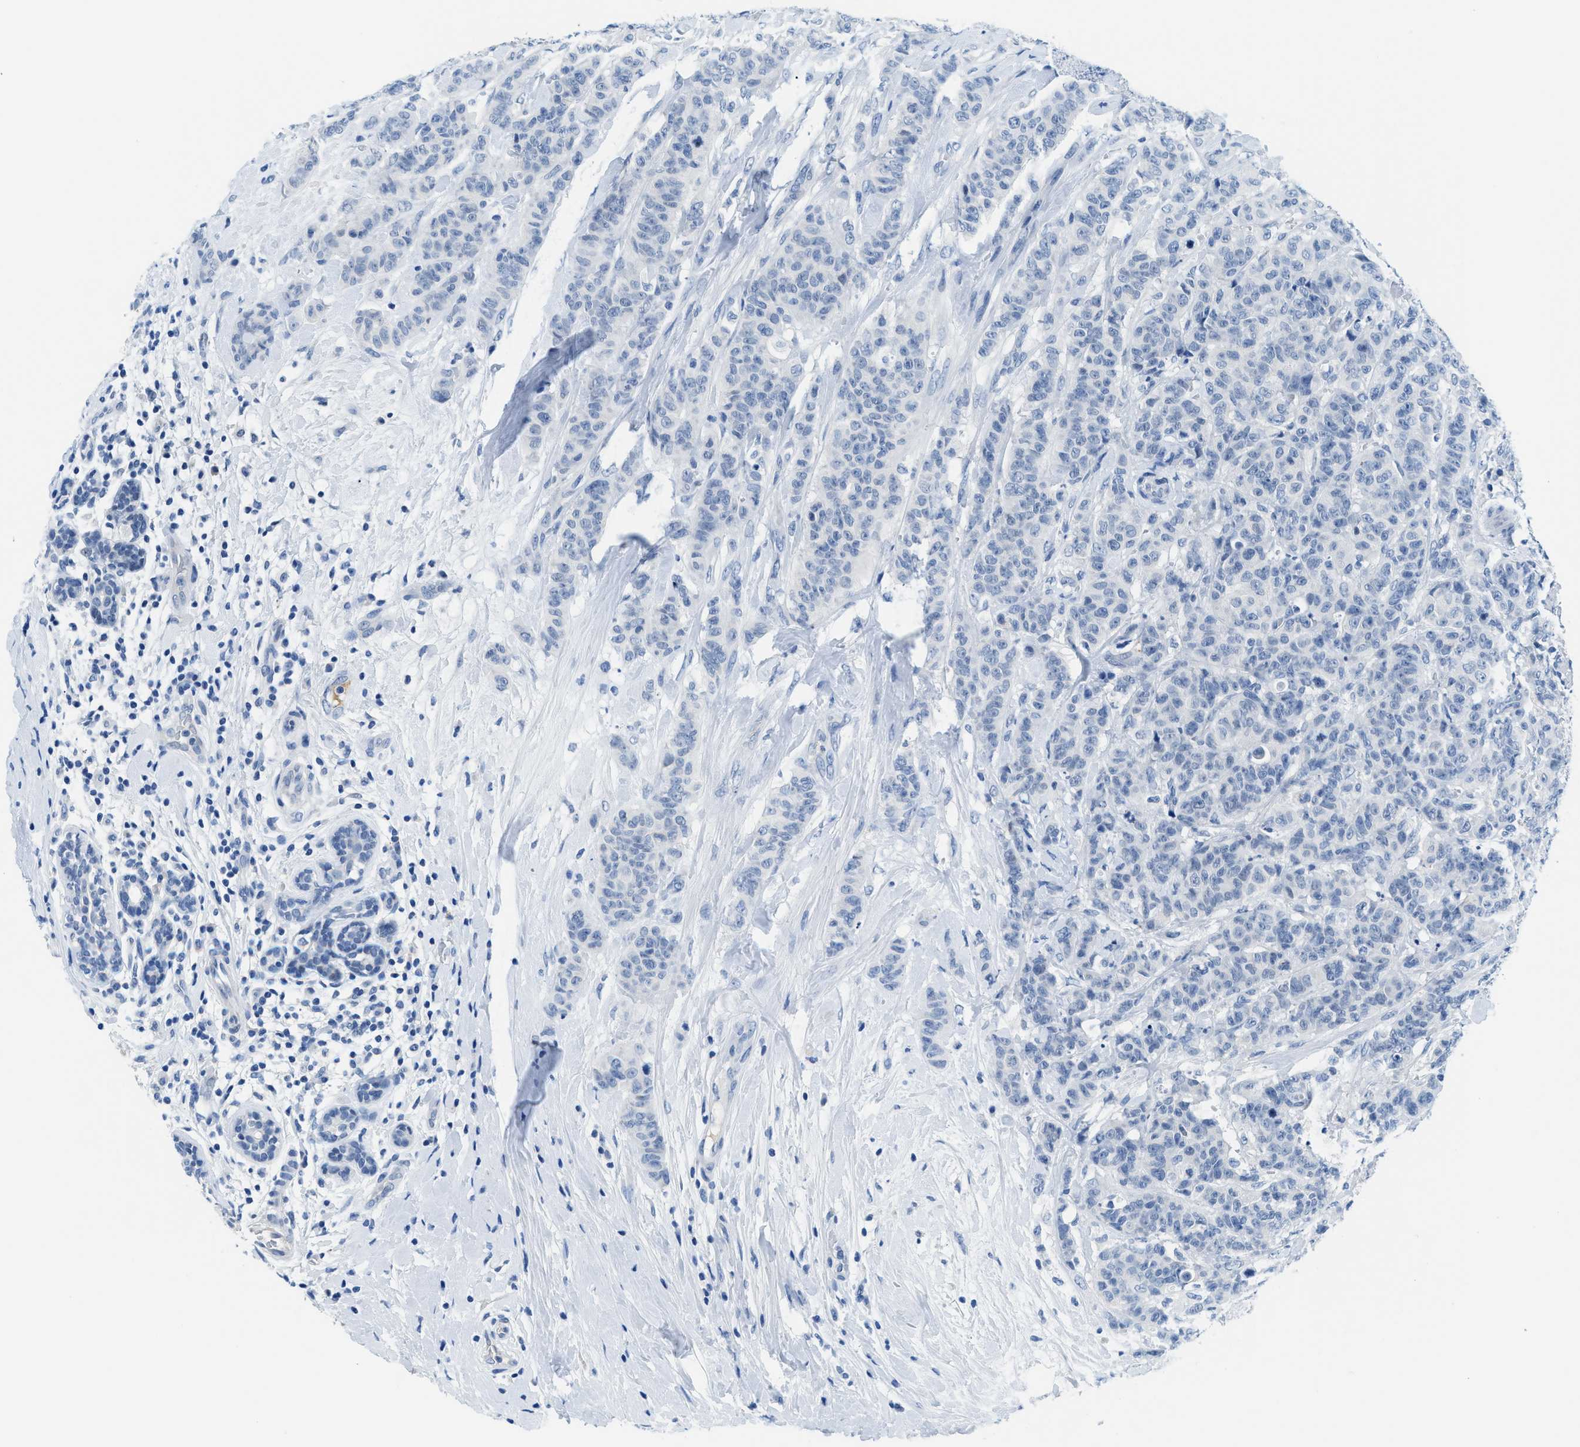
{"staining": {"intensity": "negative", "quantity": "none", "location": "none"}, "tissue": "breast cancer", "cell_type": "Tumor cells", "image_type": "cancer", "snomed": [{"axis": "morphology", "description": "Normal tissue, NOS"}, {"axis": "morphology", "description": "Duct carcinoma"}, {"axis": "topography", "description": "Breast"}], "caption": "DAB (3,3'-diaminobenzidine) immunohistochemical staining of human breast invasive ductal carcinoma demonstrates no significant staining in tumor cells.", "gene": "MBL2", "patient": {"sex": "female", "age": 40}}